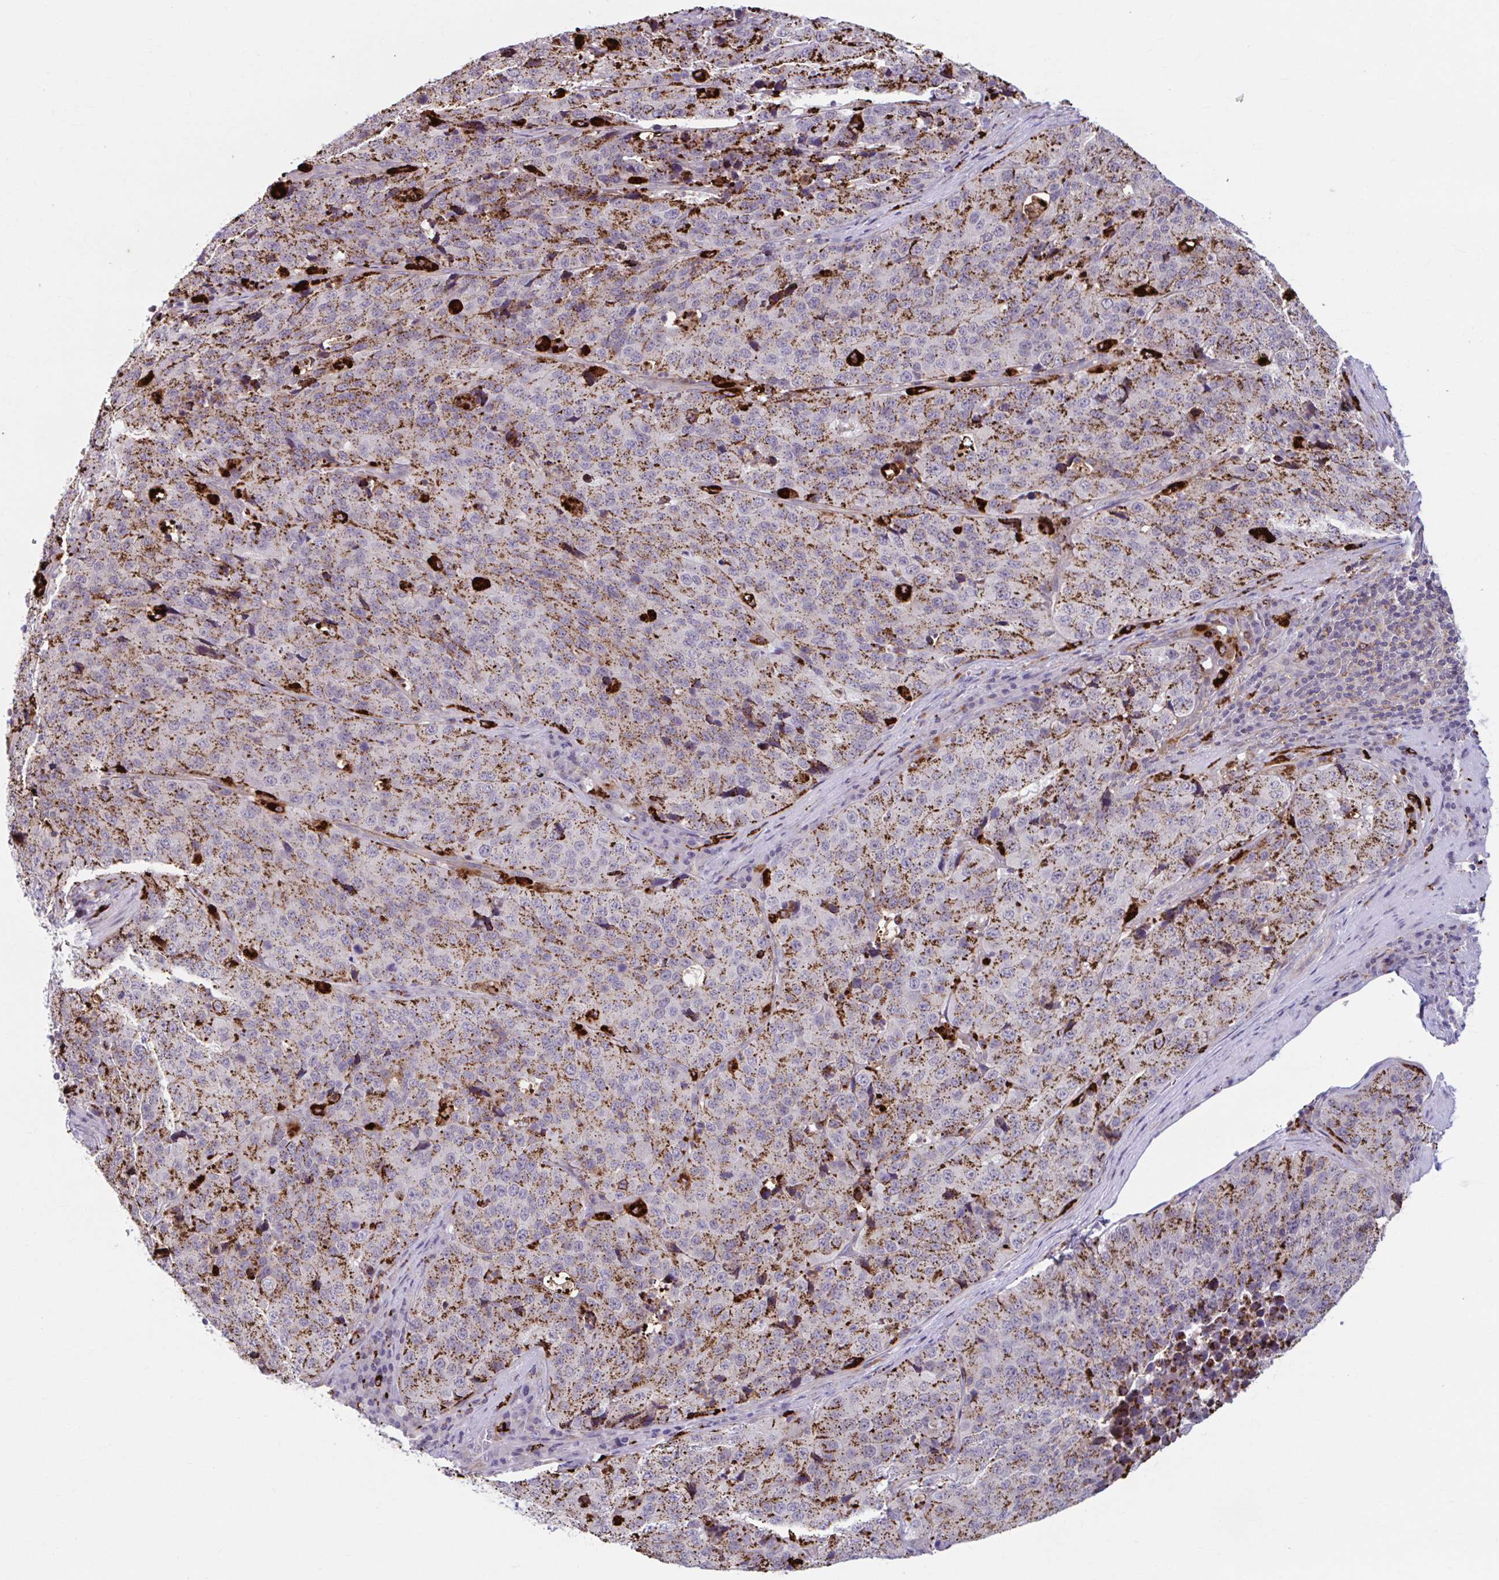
{"staining": {"intensity": "strong", "quantity": ">75%", "location": "cytoplasmic/membranous"}, "tissue": "stomach cancer", "cell_type": "Tumor cells", "image_type": "cancer", "snomed": [{"axis": "morphology", "description": "Adenocarcinoma, NOS"}, {"axis": "topography", "description": "Stomach"}], "caption": "IHC staining of stomach cancer, which displays high levels of strong cytoplasmic/membranous positivity in about >75% of tumor cells indicating strong cytoplasmic/membranous protein expression. The staining was performed using DAB (brown) for protein detection and nuclei were counterstained in hematoxylin (blue).", "gene": "ADAT3", "patient": {"sex": "male", "age": 71}}